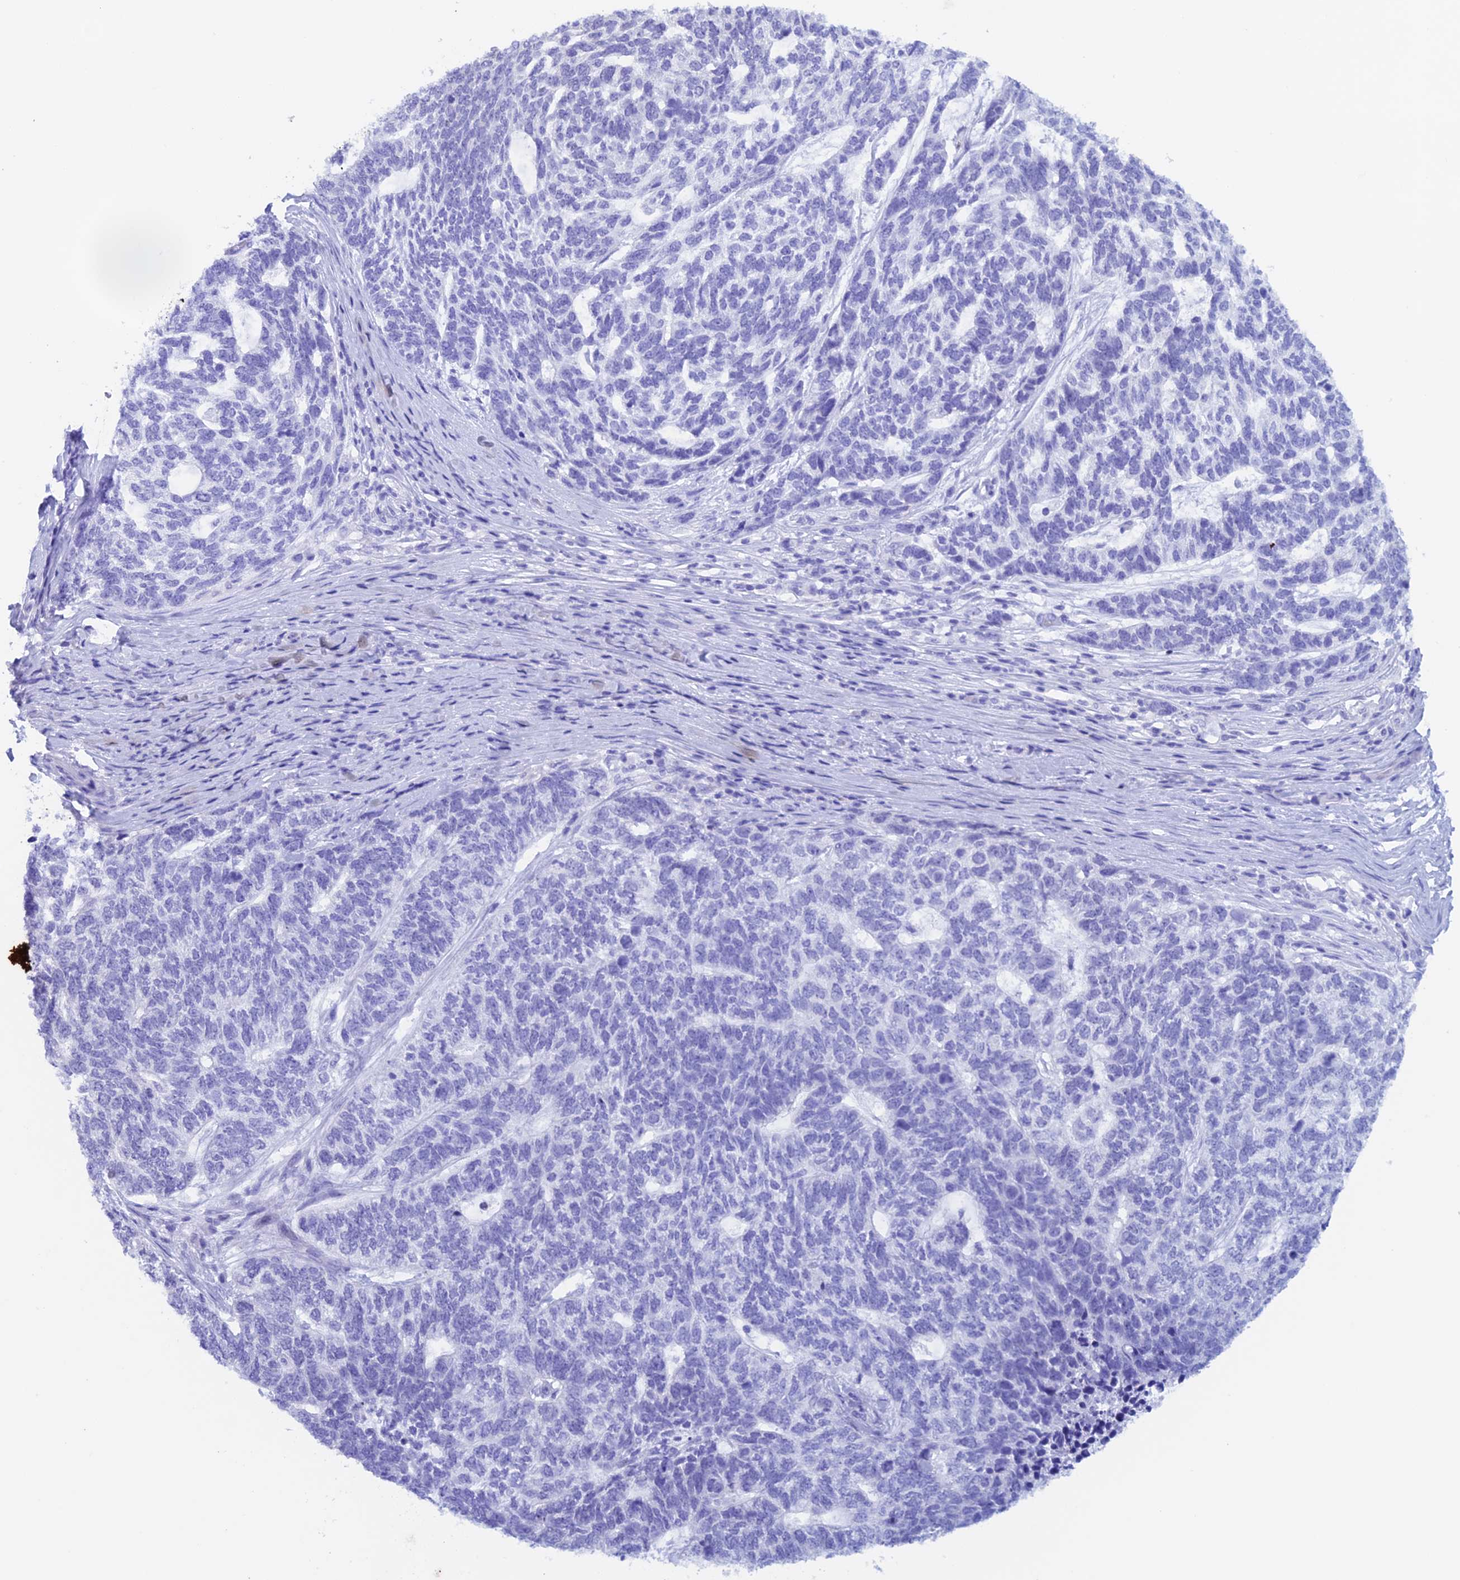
{"staining": {"intensity": "negative", "quantity": "none", "location": "none"}, "tissue": "skin cancer", "cell_type": "Tumor cells", "image_type": "cancer", "snomed": [{"axis": "morphology", "description": "Basal cell carcinoma"}, {"axis": "topography", "description": "Skin"}], "caption": "Tumor cells show no significant protein expression in skin cancer (basal cell carcinoma).", "gene": "PSMC3IP", "patient": {"sex": "female", "age": 65}}